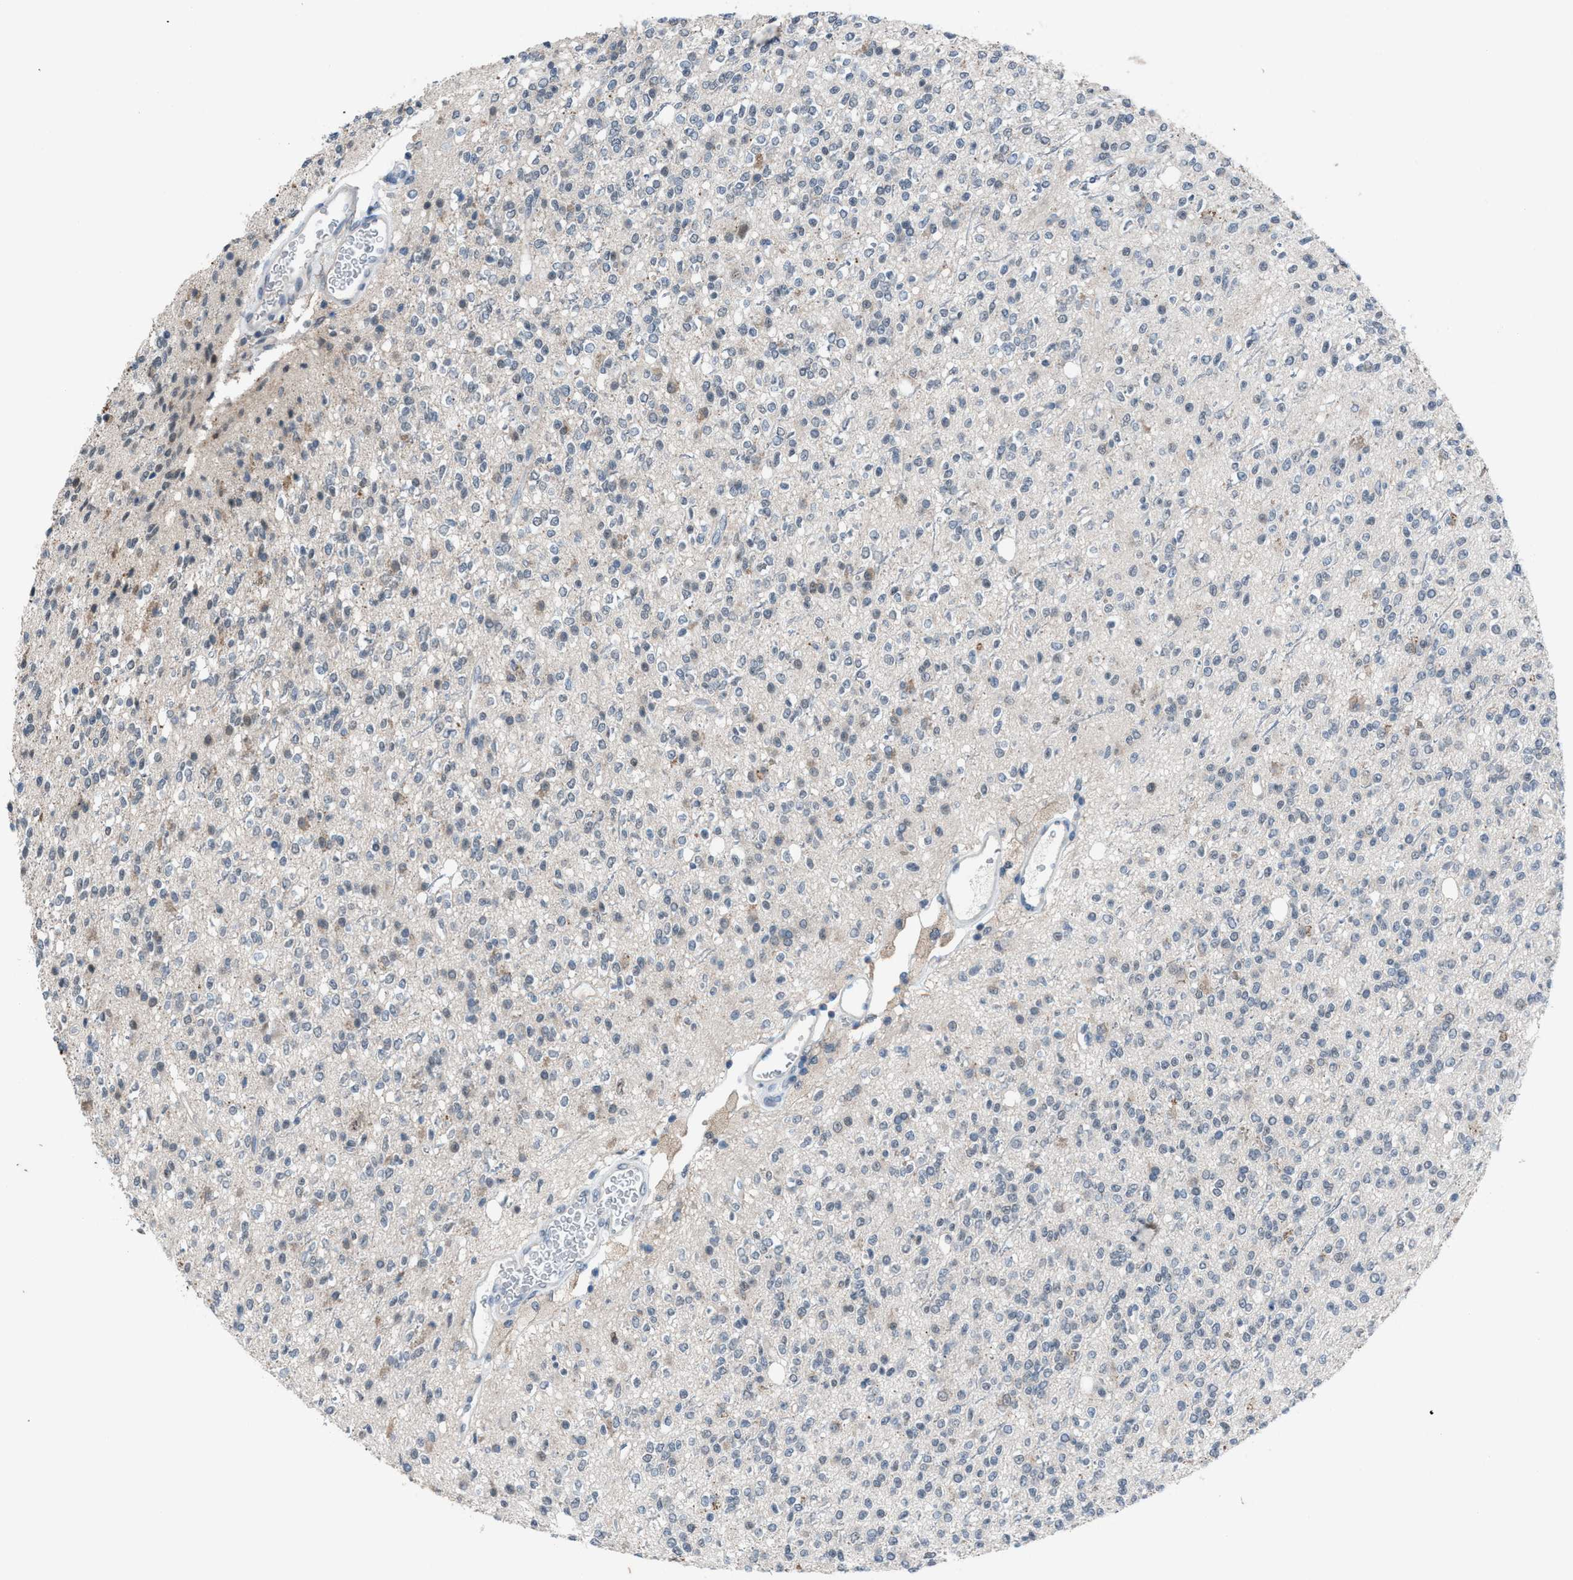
{"staining": {"intensity": "negative", "quantity": "none", "location": "none"}, "tissue": "glioma", "cell_type": "Tumor cells", "image_type": "cancer", "snomed": [{"axis": "morphology", "description": "Glioma, malignant, High grade"}, {"axis": "topography", "description": "Brain"}], "caption": "Image shows no protein expression in tumor cells of glioma tissue.", "gene": "ANAPC11", "patient": {"sex": "male", "age": 34}}